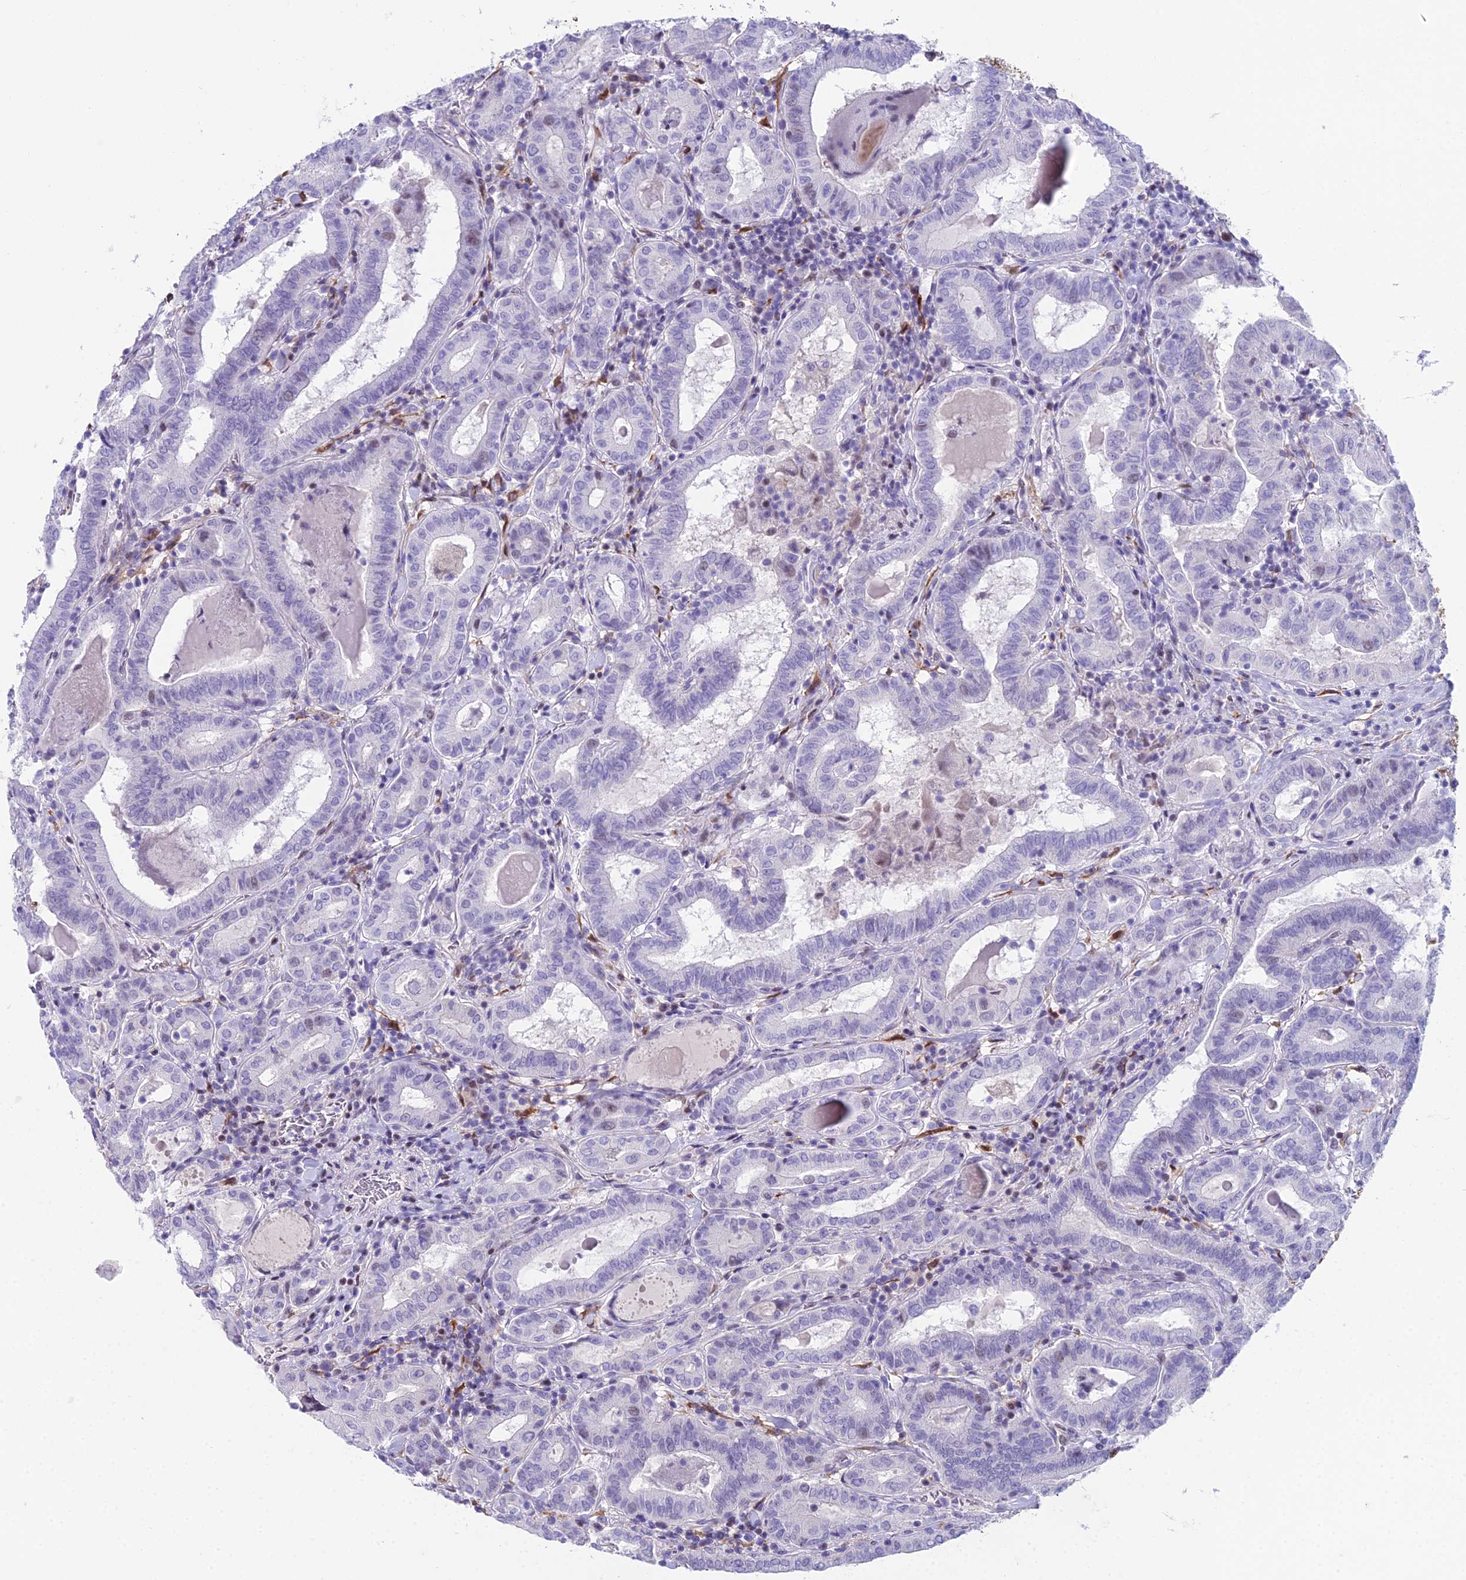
{"staining": {"intensity": "weak", "quantity": "<25%", "location": "nuclear"}, "tissue": "thyroid cancer", "cell_type": "Tumor cells", "image_type": "cancer", "snomed": [{"axis": "morphology", "description": "Papillary adenocarcinoma, NOS"}, {"axis": "topography", "description": "Thyroid gland"}], "caption": "Protein analysis of papillary adenocarcinoma (thyroid) displays no significant staining in tumor cells. The staining was performed using DAB to visualize the protein expression in brown, while the nuclei were stained in blue with hematoxylin (Magnification: 20x).", "gene": "CC2D2A", "patient": {"sex": "female", "age": 72}}